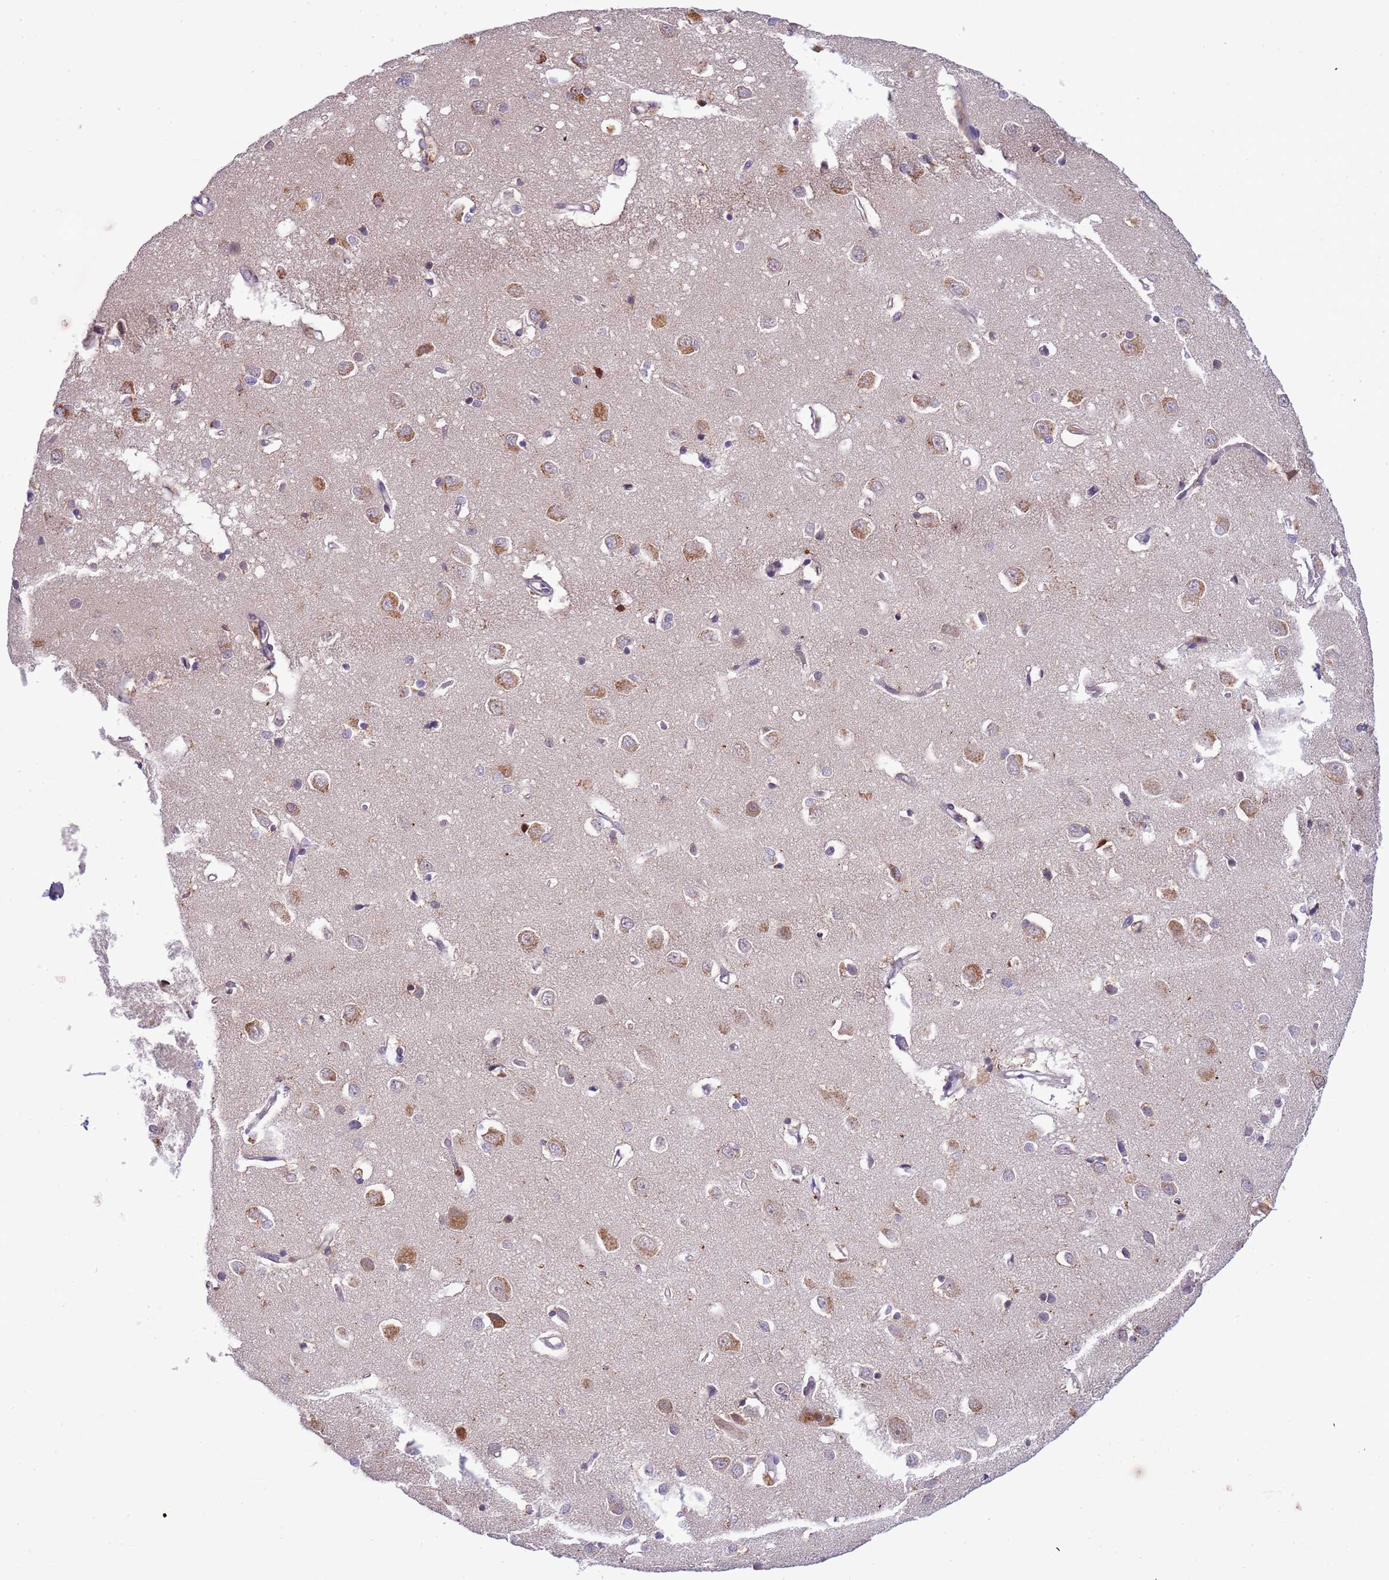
{"staining": {"intensity": "negative", "quantity": "none", "location": "none"}, "tissue": "cerebral cortex", "cell_type": "Endothelial cells", "image_type": "normal", "snomed": [{"axis": "morphology", "description": "Normal tissue, NOS"}, {"axis": "topography", "description": "Cerebral cortex"}], "caption": "This is an IHC photomicrograph of benign human cerebral cortex. There is no staining in endothelial cells.", "gene": "CD53", "patient": {"sex": "female", "age": 64}}